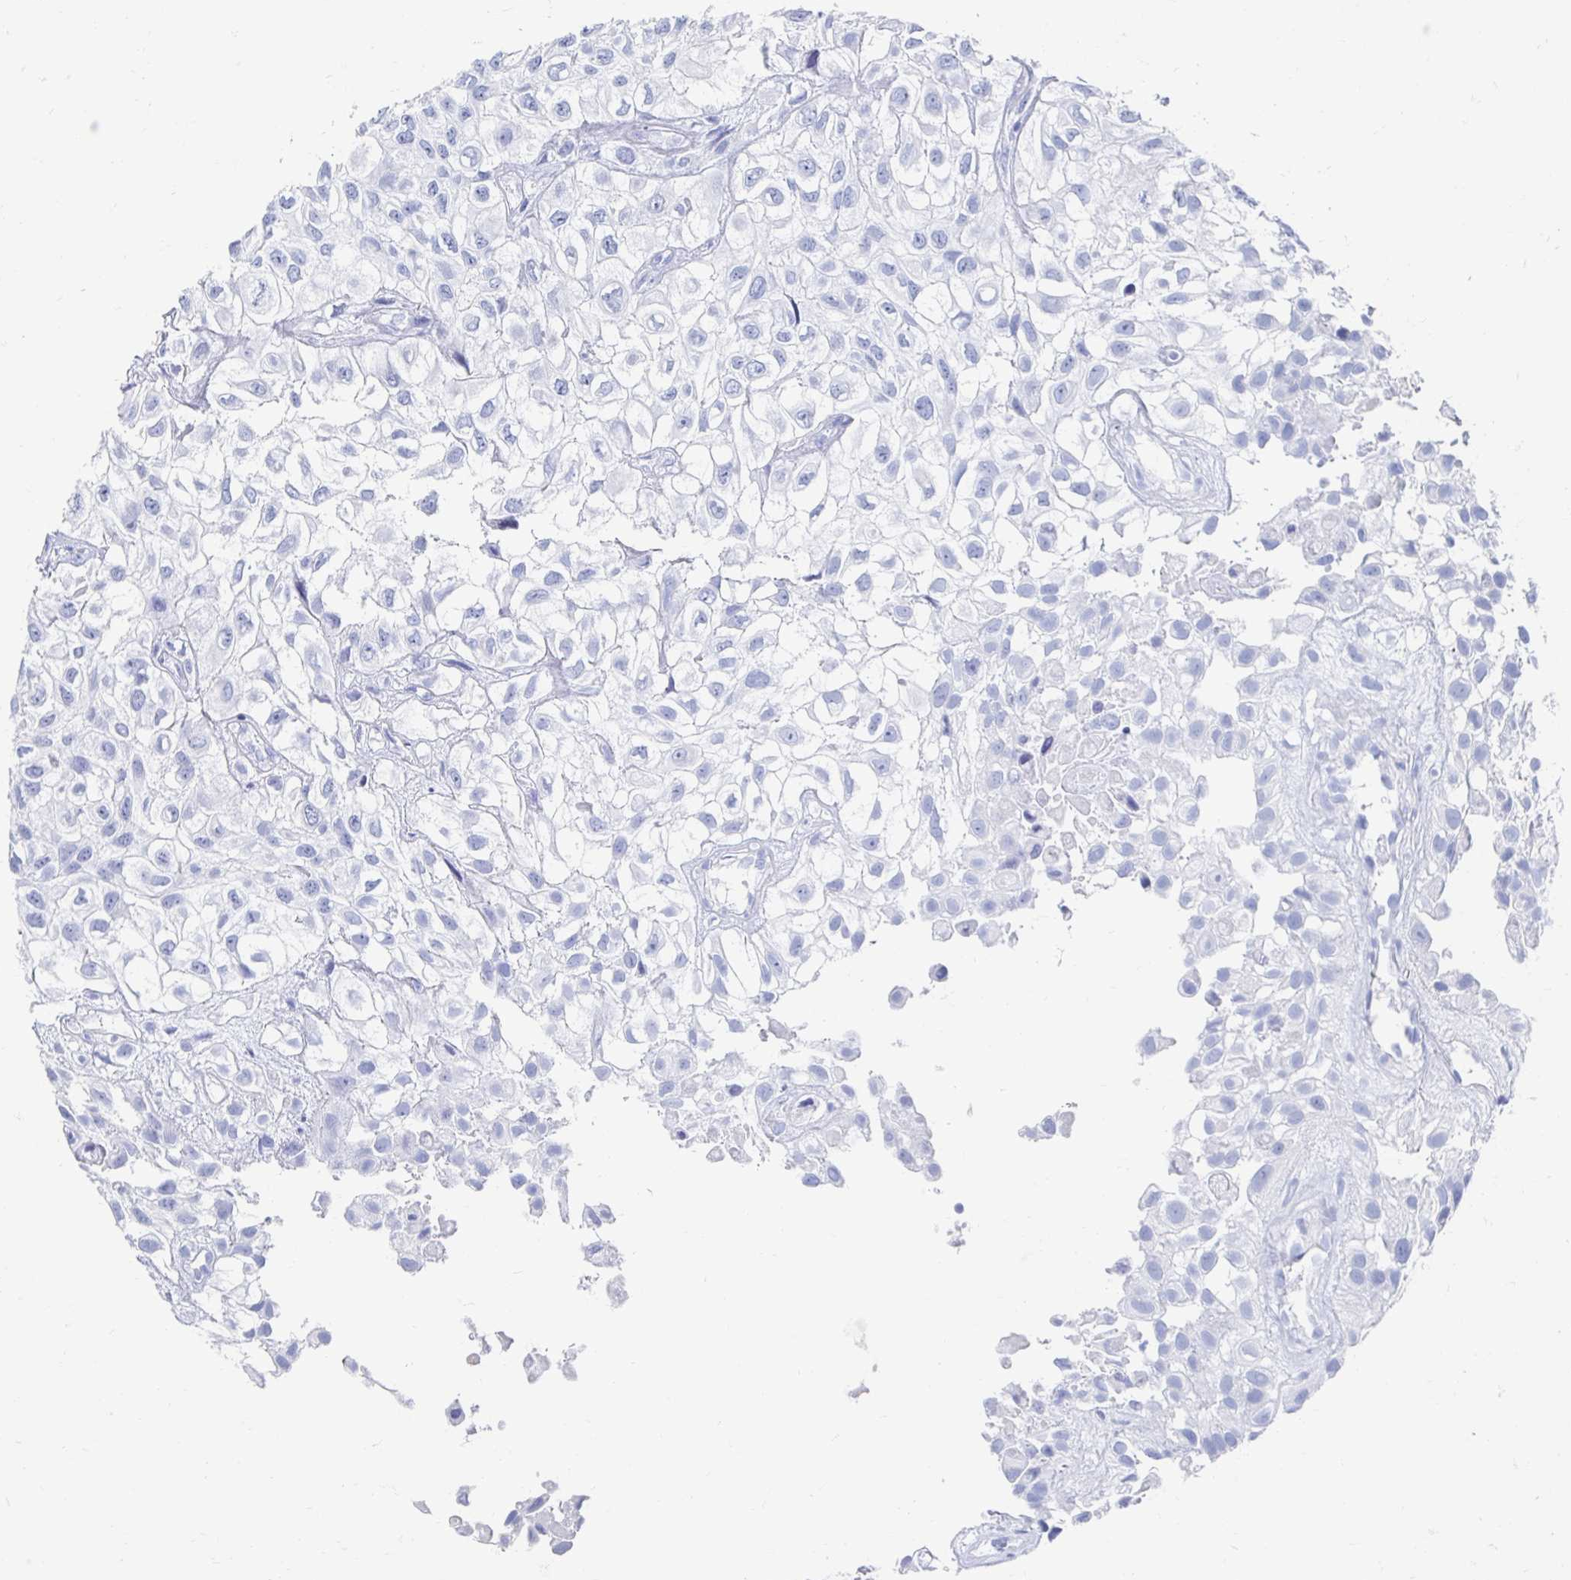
{"staining": {"intensity": "negative", "quantity": "none", "location": "none"}, "tissue": "urothelial cancer", "cell_type": "Tumor cells", "image_type": "cancer", "snomed": [{"axis": "morphology", "description": "Urothelial carcinoma, High grade"}, {"axis": "topography", "description": "Urinary bladder"}], "caption": "Micrograph shows no significant protein staining in tumor cells of urothelial carcinoma (high-grade). (DAB (3,3'-diaminobenzidine) IHC with hematoxylin counter stain).", "gene": "CST6", "patient": {"sex": "male", "age": 56}}